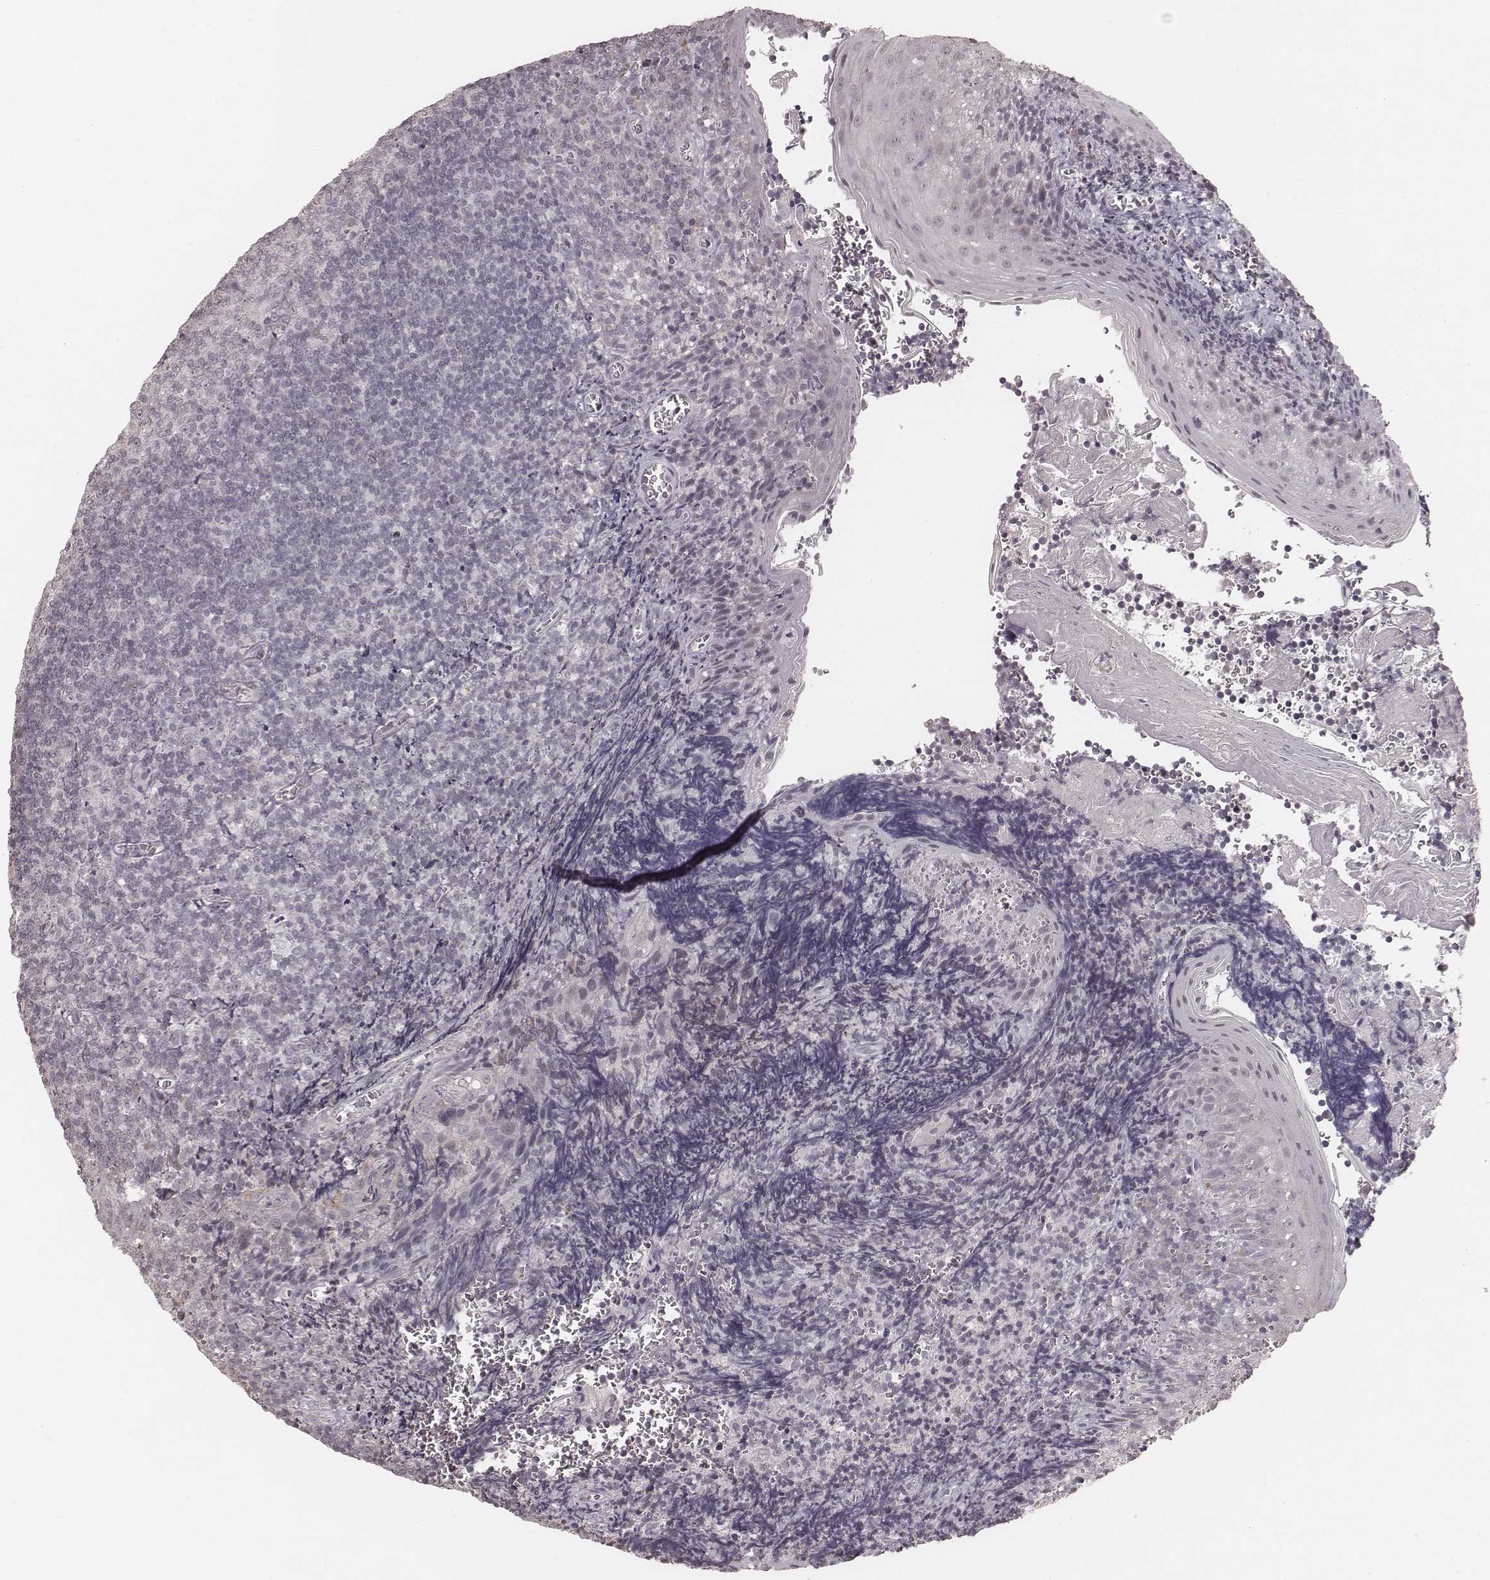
{"staining": {"intensity": "negative", "quantity": "none", "location": "none"}, "tissue": "tonsil", "cell_type": "Germinal center cells", "image_type": "normal", "snomed": [{"axis": "morphology", "description": "Normal tissue, NOS"}, {"axis": "morphology", "description": "Inflammation, NOS"}, {"axis": "topography", "description": "Tonsil"}], "caption": "Tonsil stained for a protein using IHC reveals no staining germinal center cells.", "gene": "SLC7A4", "patient": {"sex": "female", "age": 31}}